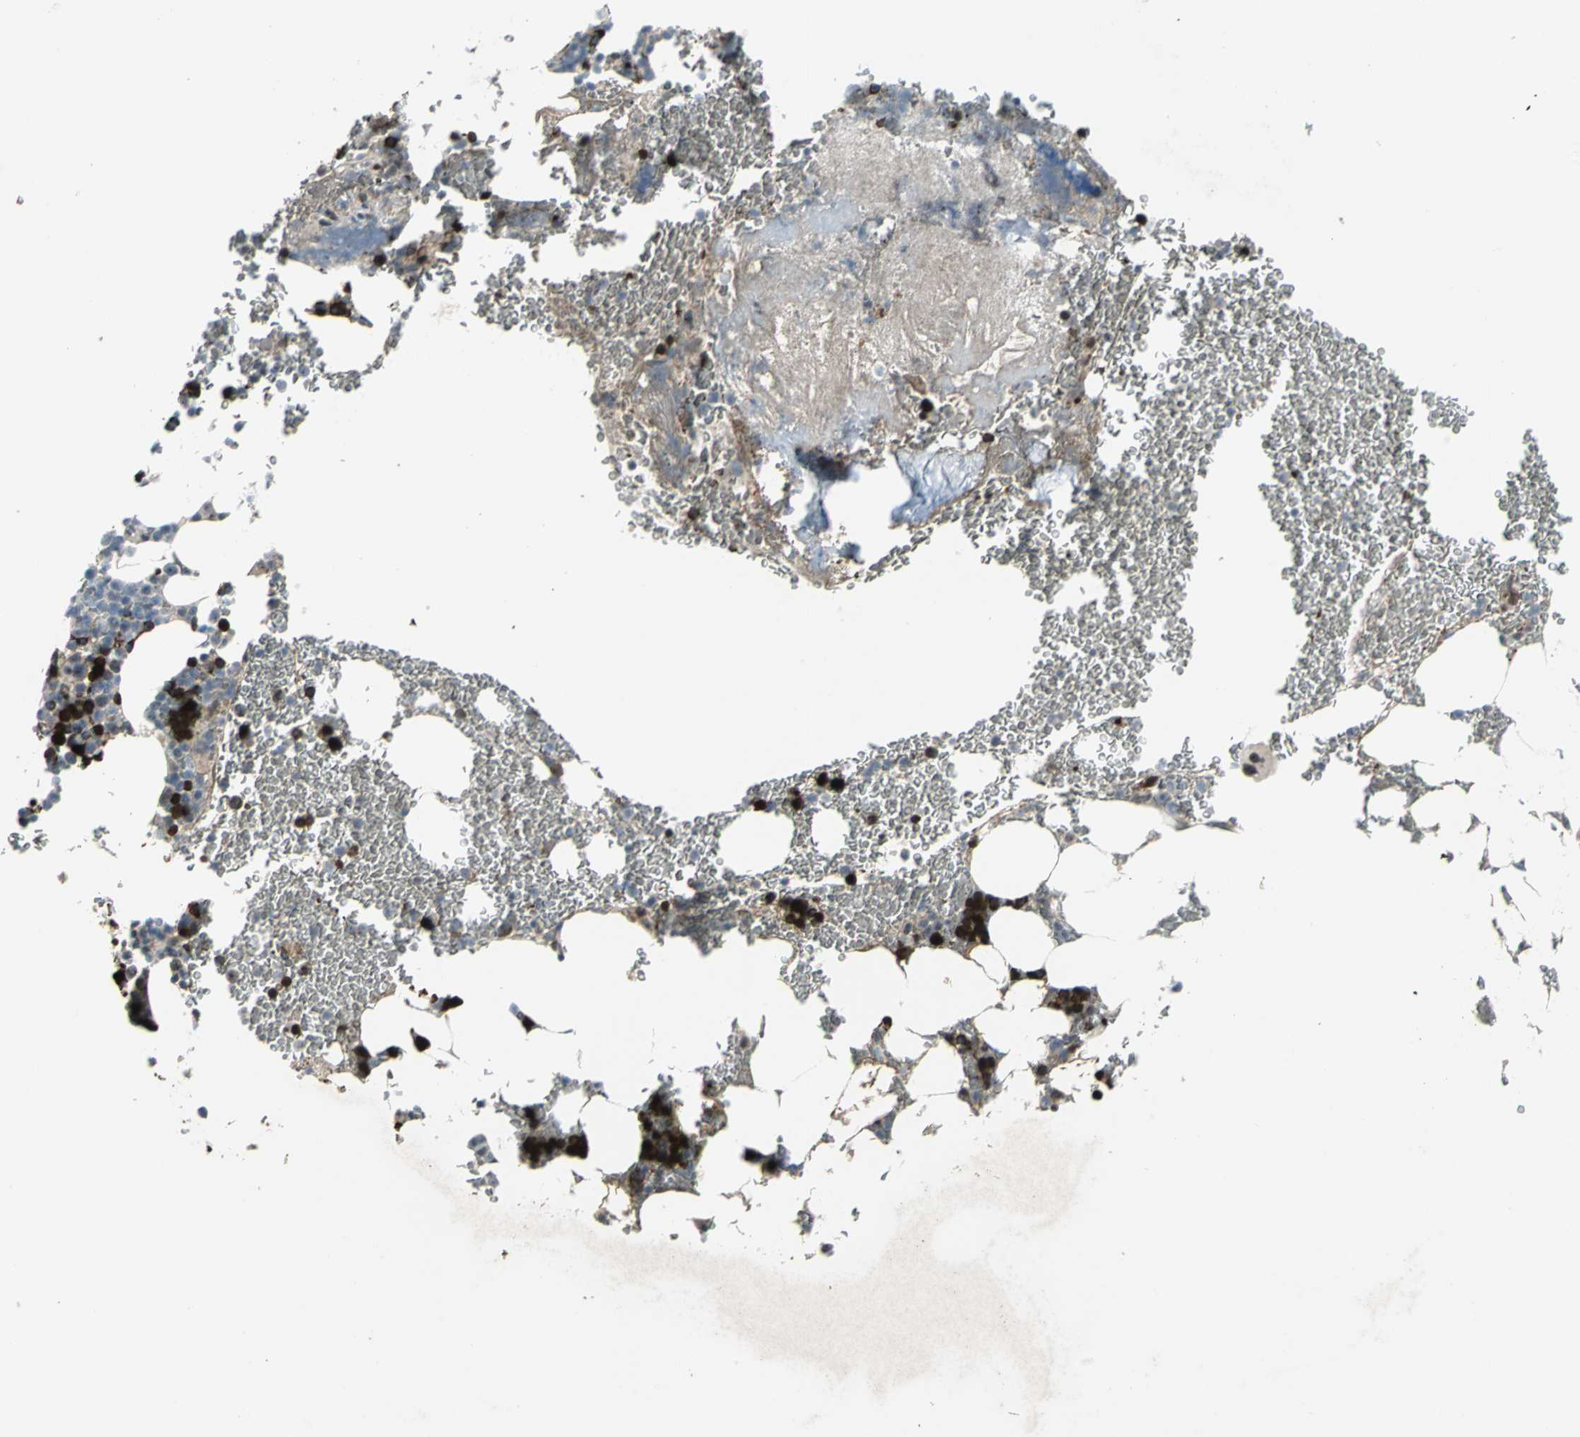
{"staining": {"intensity": "strong", "quantity": ">75%", "location": "nuclear"}, "tissue": "bone marrow", "cell_type": "Hematopoietic cells", "image_type": "normal", "snomed": [{"axis": "morphology", "description": "Normal tissue, NOS"}, {"axis": "topography", "description": "Bone marrow"}], "caption": "Strong nuclear protein expression is seen in about >75% of hematopoietic cells in bone marrow. Immunohistochemistry (ihc) stains the protein in brown and the nuclei are stained blue.", "gene": "GLI3", "patient": {"sex": "female", "age": 73}}